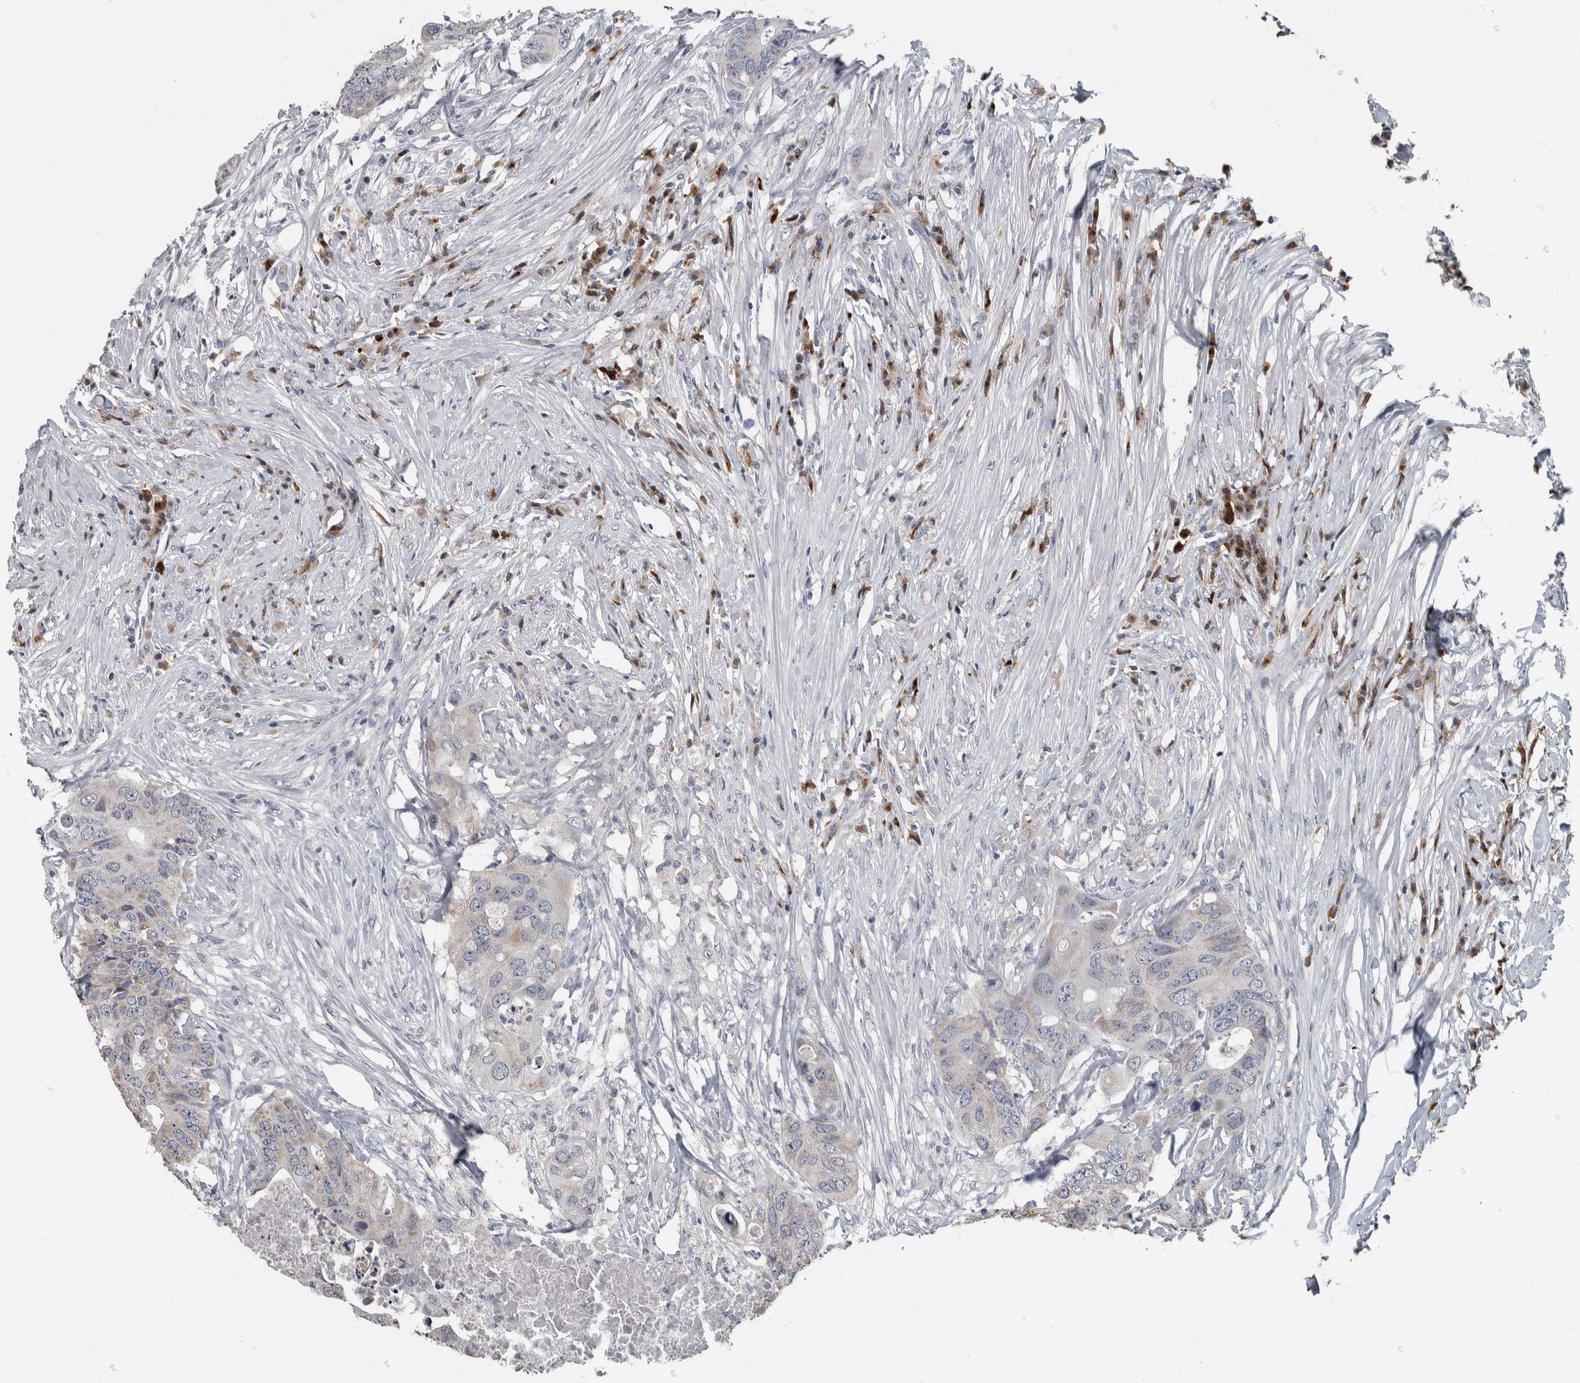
{"staining": {"intensity": "negative", "quantity": "none", "location": "none"}, "tissue": "colorectal cancer", "cell_type": "Tumor cells", "image_type": "cancer", "snomed": [{"axis": "morphology", "description": "Adenocarcinoma, NOS"}, {"axis": "topography", "description": "Colon"}], "caption": "Tumor cells show no significant staining in colorectal adenocarcinoma.", "gene": "CAVIN4", "patient": {"sex": "male", "age": 71}}